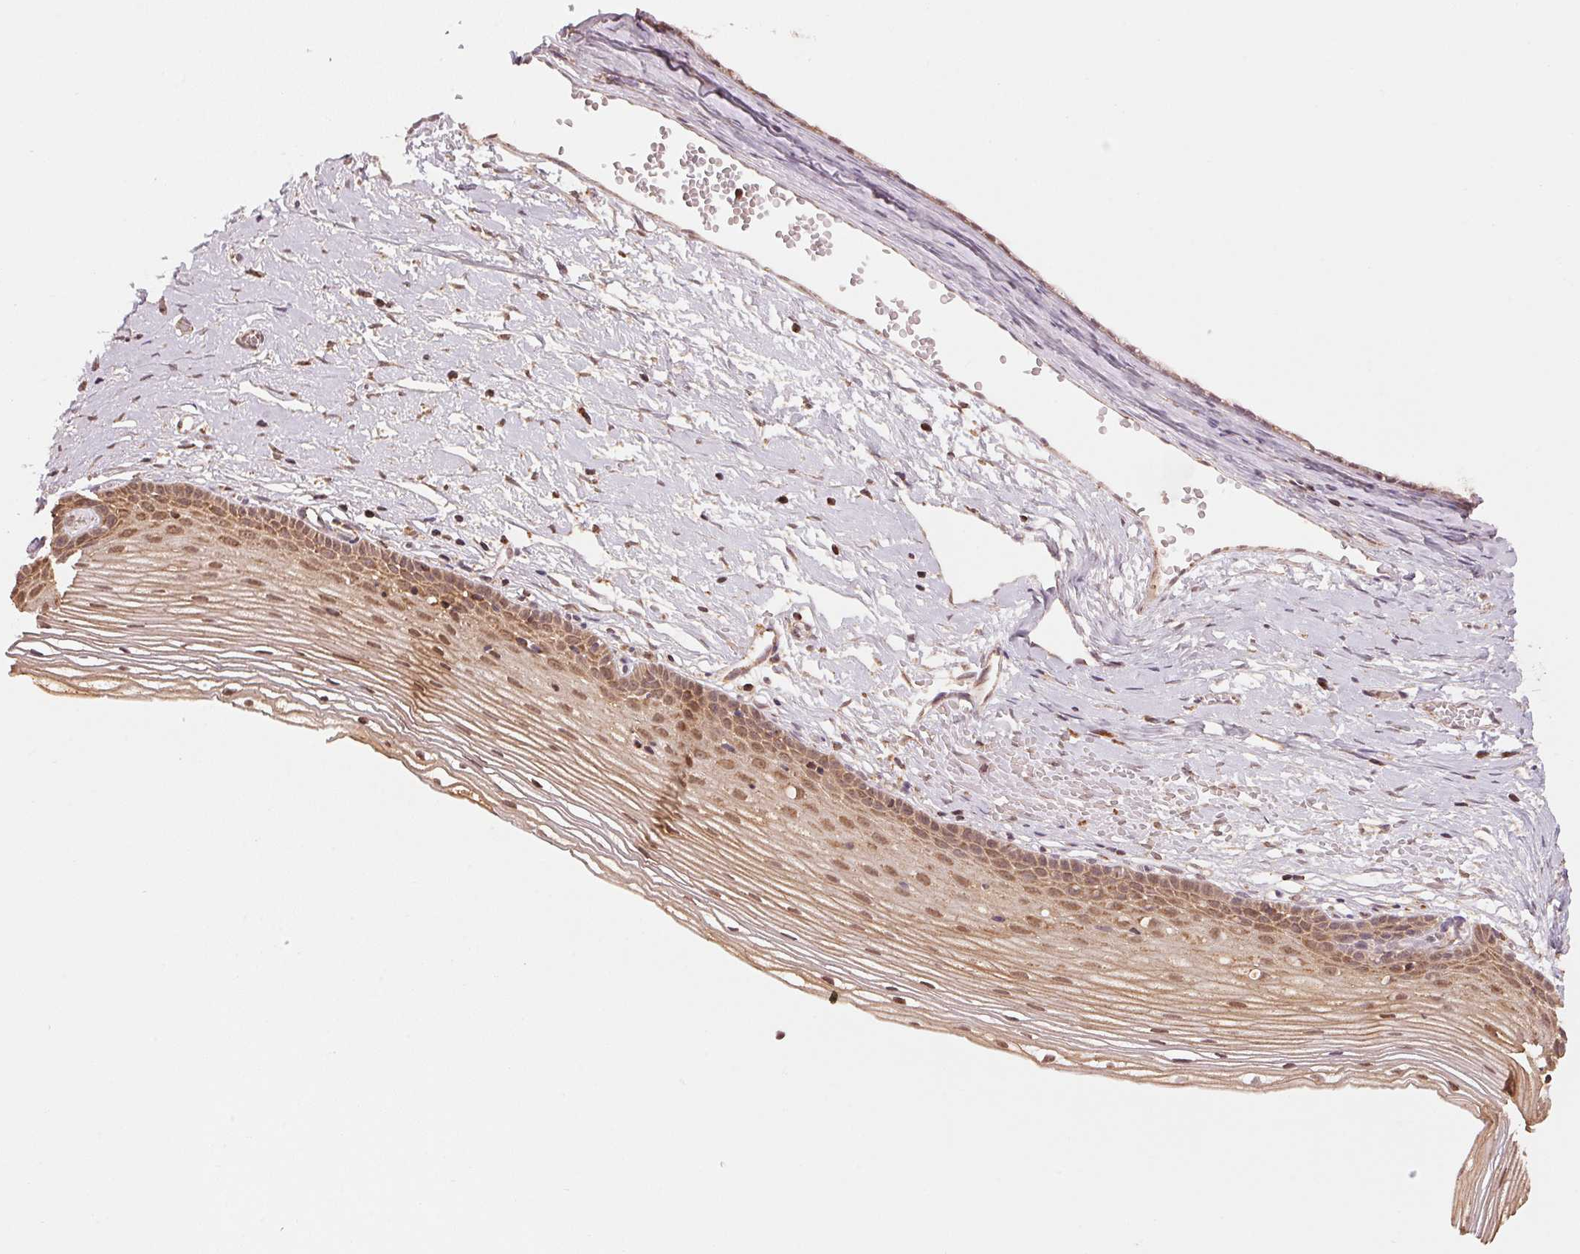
{"staining": {"intensity": "moderate", "quantity": ">75%", "location": "cytoplasmic/membranous"}, "tissue": "cervix", "cell_type": "Glandular cells", "image_type": "normal", "snomed": [{"axis": "morphology", "description": "Normal tissue, NOS"}, {"axis": "topography", "description": "Cervix"}], "caption": "Immunohistochemistry micrograph of unremarkable human cervix stained for a protein (brown), which exhibits medium levels of moderate cytoplasmic/membranous expression in approximately >75% of glandular cells.", "gene": "ARHGAP6", "patient": {"sex": "female", "age": 40}}